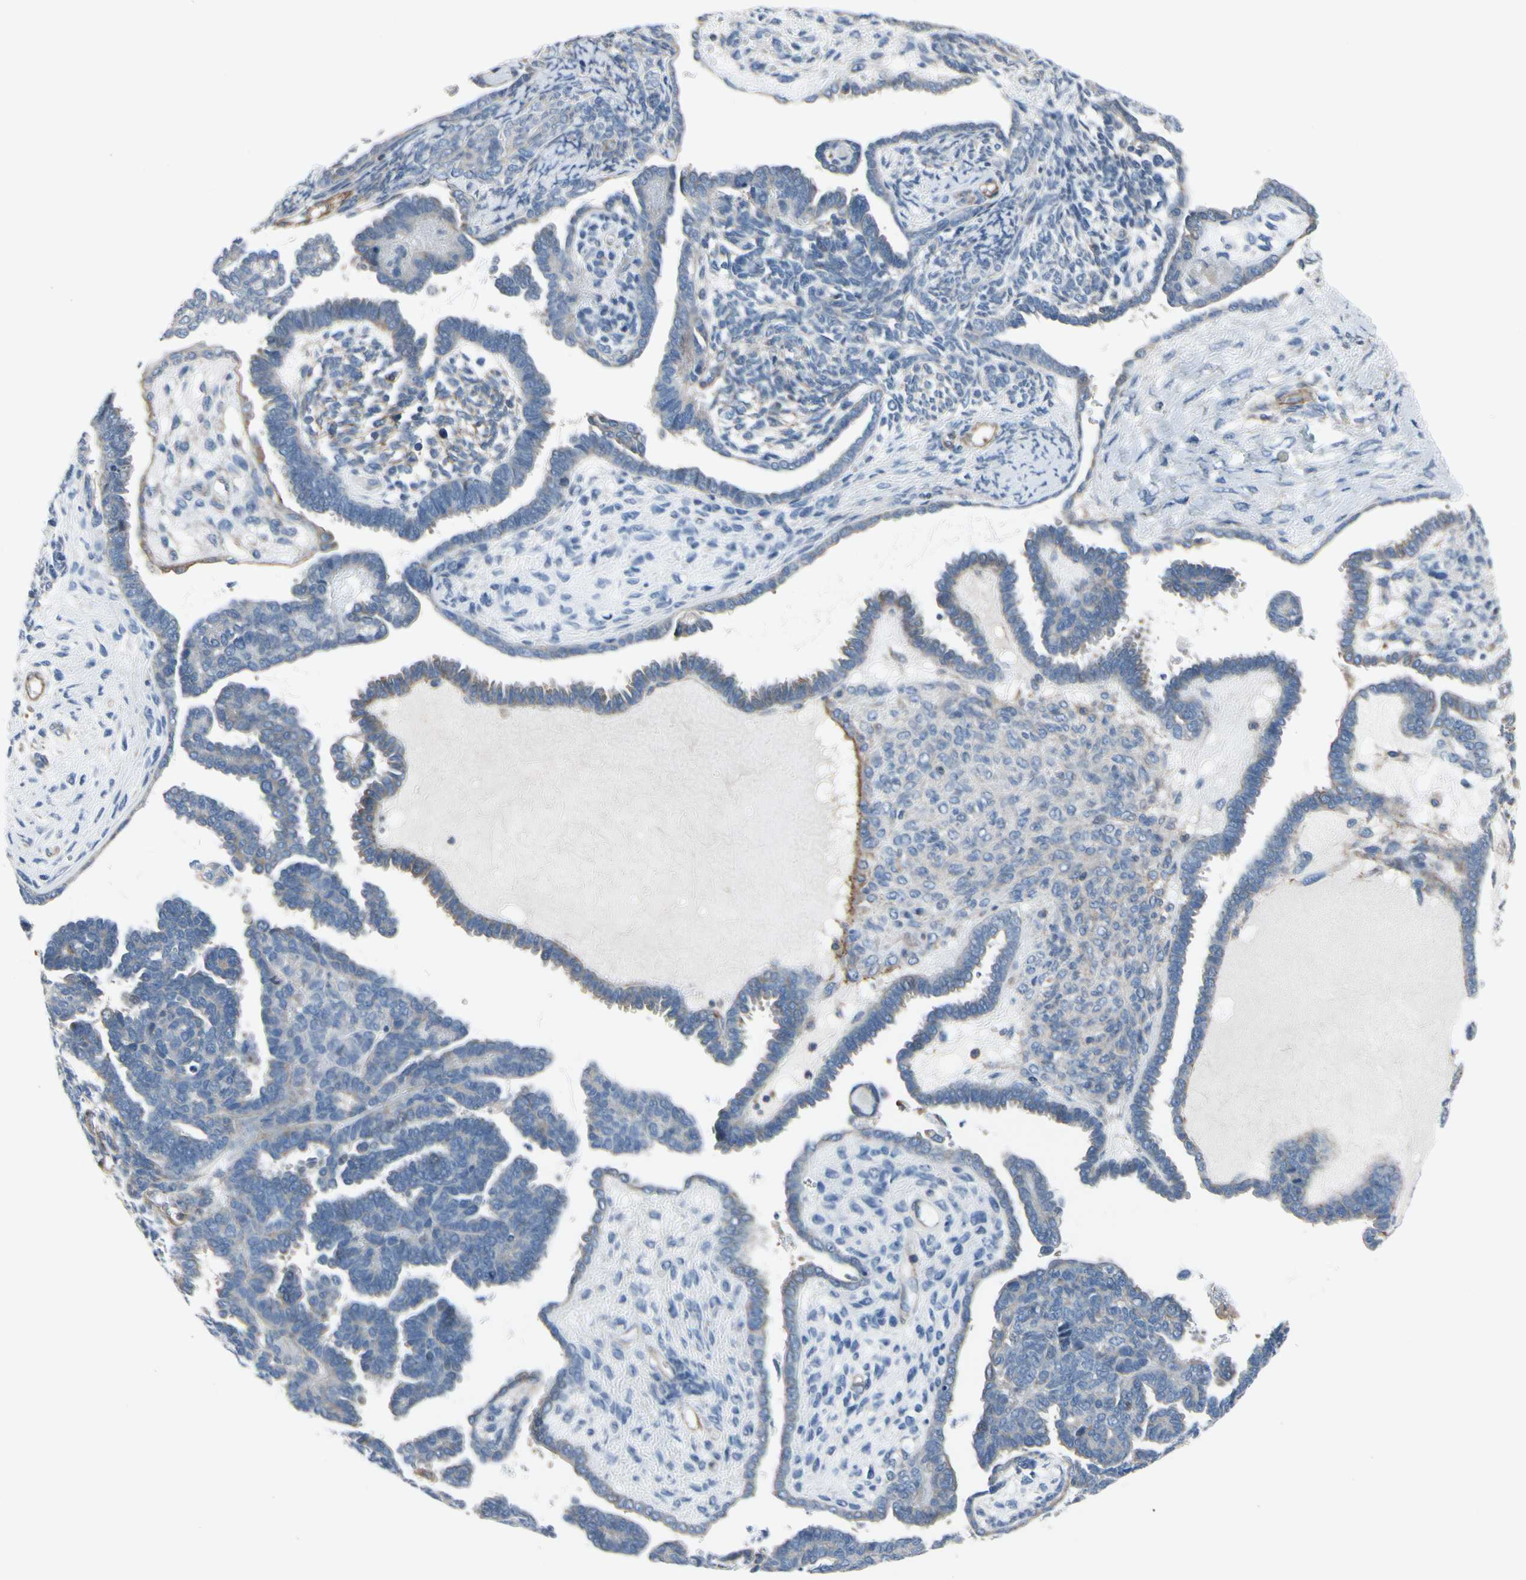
{"staining": {"intensity": "weak", "quantity": "25%-75%", "location": "cytoplasmic/membranous"}, "tissue": "endometrial cancer", "cell_type": "Tumor cells", "image_type": "cancer", "snomed": [{"axis": "morphology", "description": "Neoplasm, malignant, NOS"}, {"axis": "topography", "description": "Endometrium"}], "caption": "Protein expression analysis of endometrial malignant neoplasm exhibits weak cytoplasmic/membranous positivity in approximately 25%-75% of tumor cells.", "gene": "TPM1", "patient": {"sex": "female", "age": 74}}